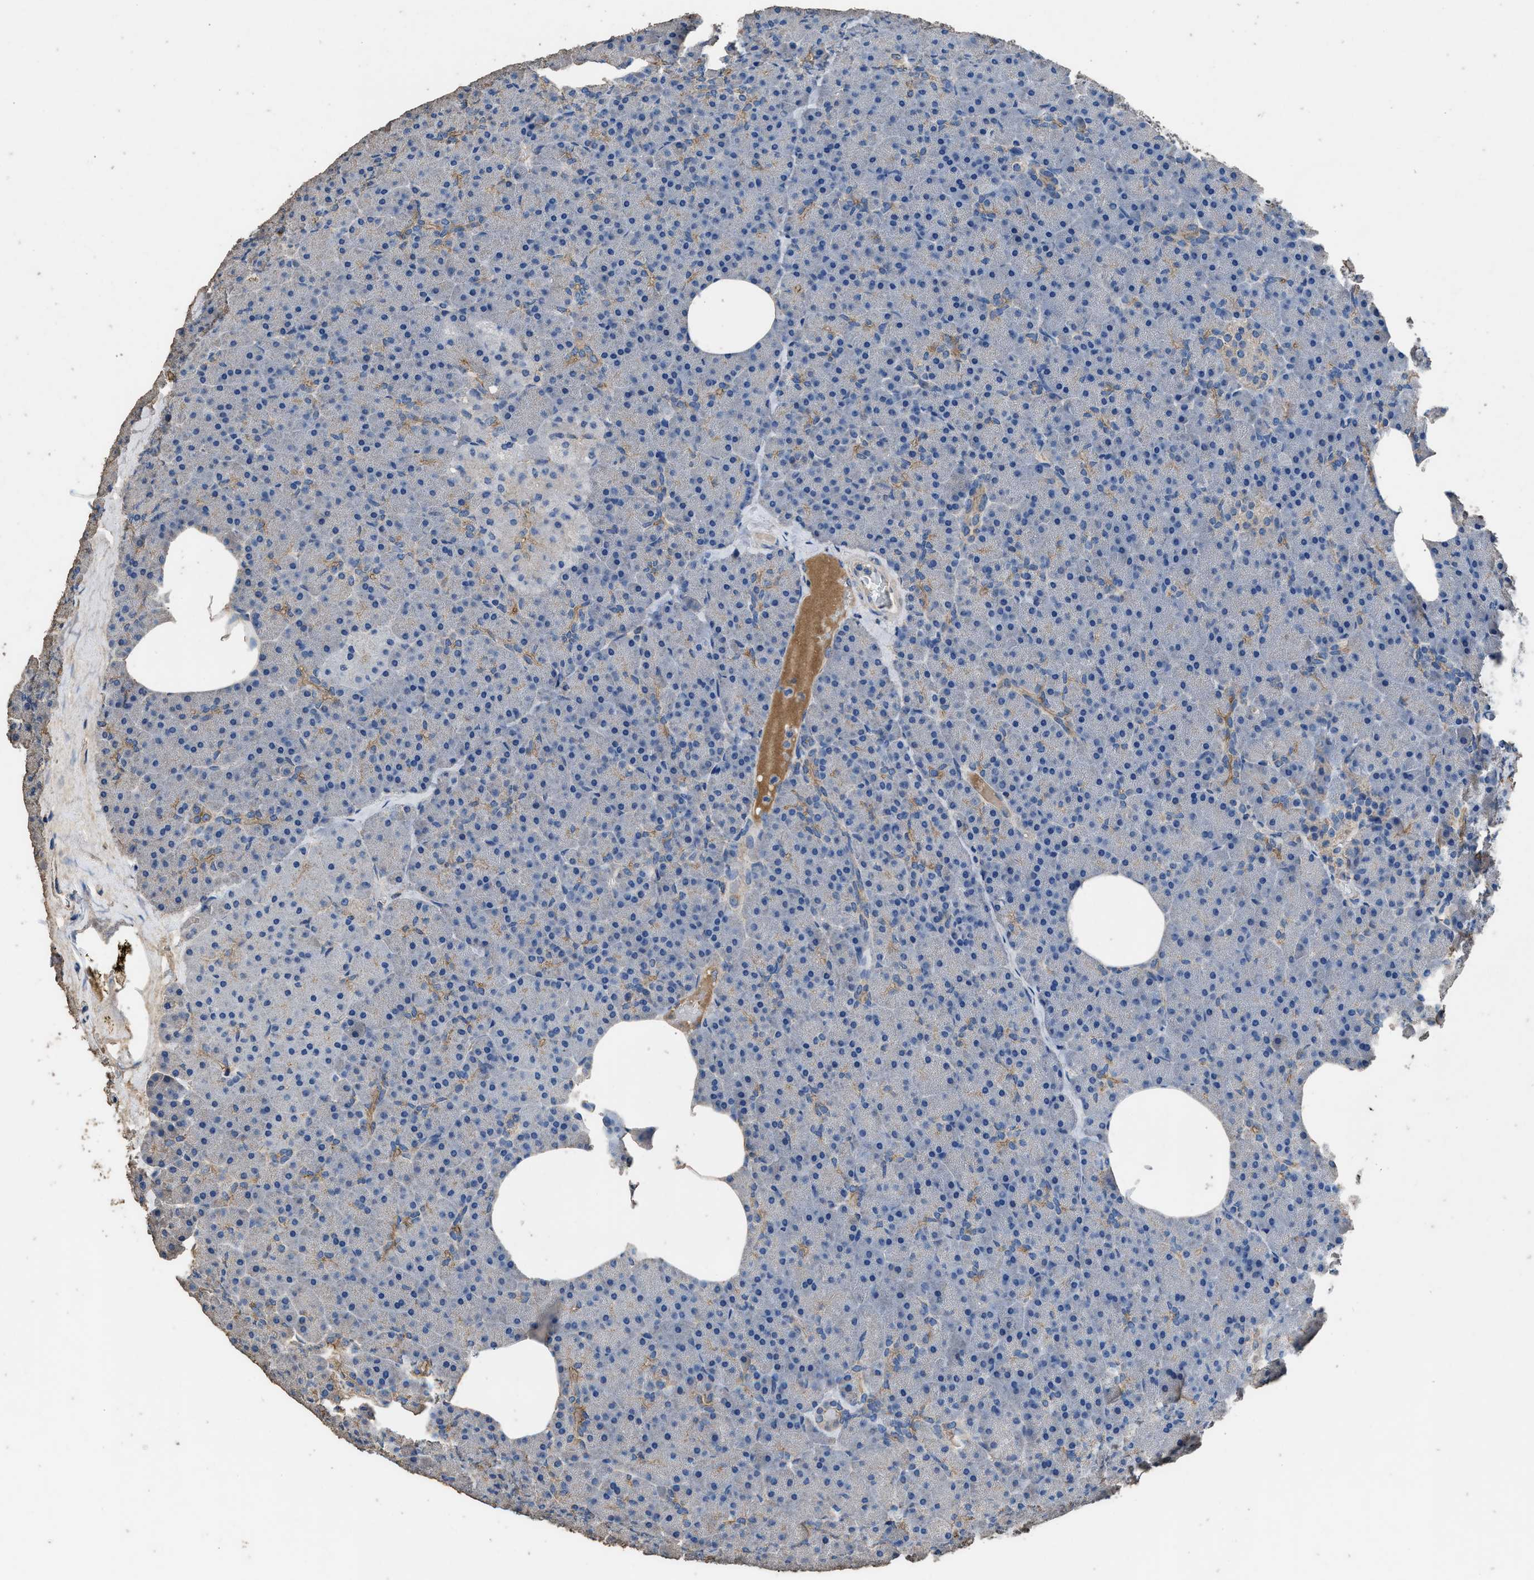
{"staining": {"intensity": "weak", "quantity": "<25%", "location": "cytoplasmic/membranous"}, "tissue": "pancreas", "cell_type": "Exocrine glandular cells", "image_type": "normal", "snomed": [{"axis": "morphology", "description": "Normal tissue, NOS"}, {"axis": "morphology", "description": "Carcinoid, malignant, NOS"}, {"axis": "topography", "description": "Pancreas"}], "caption": "Immunohistochemistry (IHC) image of unremarkable human pancreas stained for a protein (brown), which reveals no staining in exocrine glandular cells. (DAB immunohistochemistry visualized using brightfield microscopy, high magnification).", "gene": "ITSN1", "patient": {"sex": "female", "age": 35}}